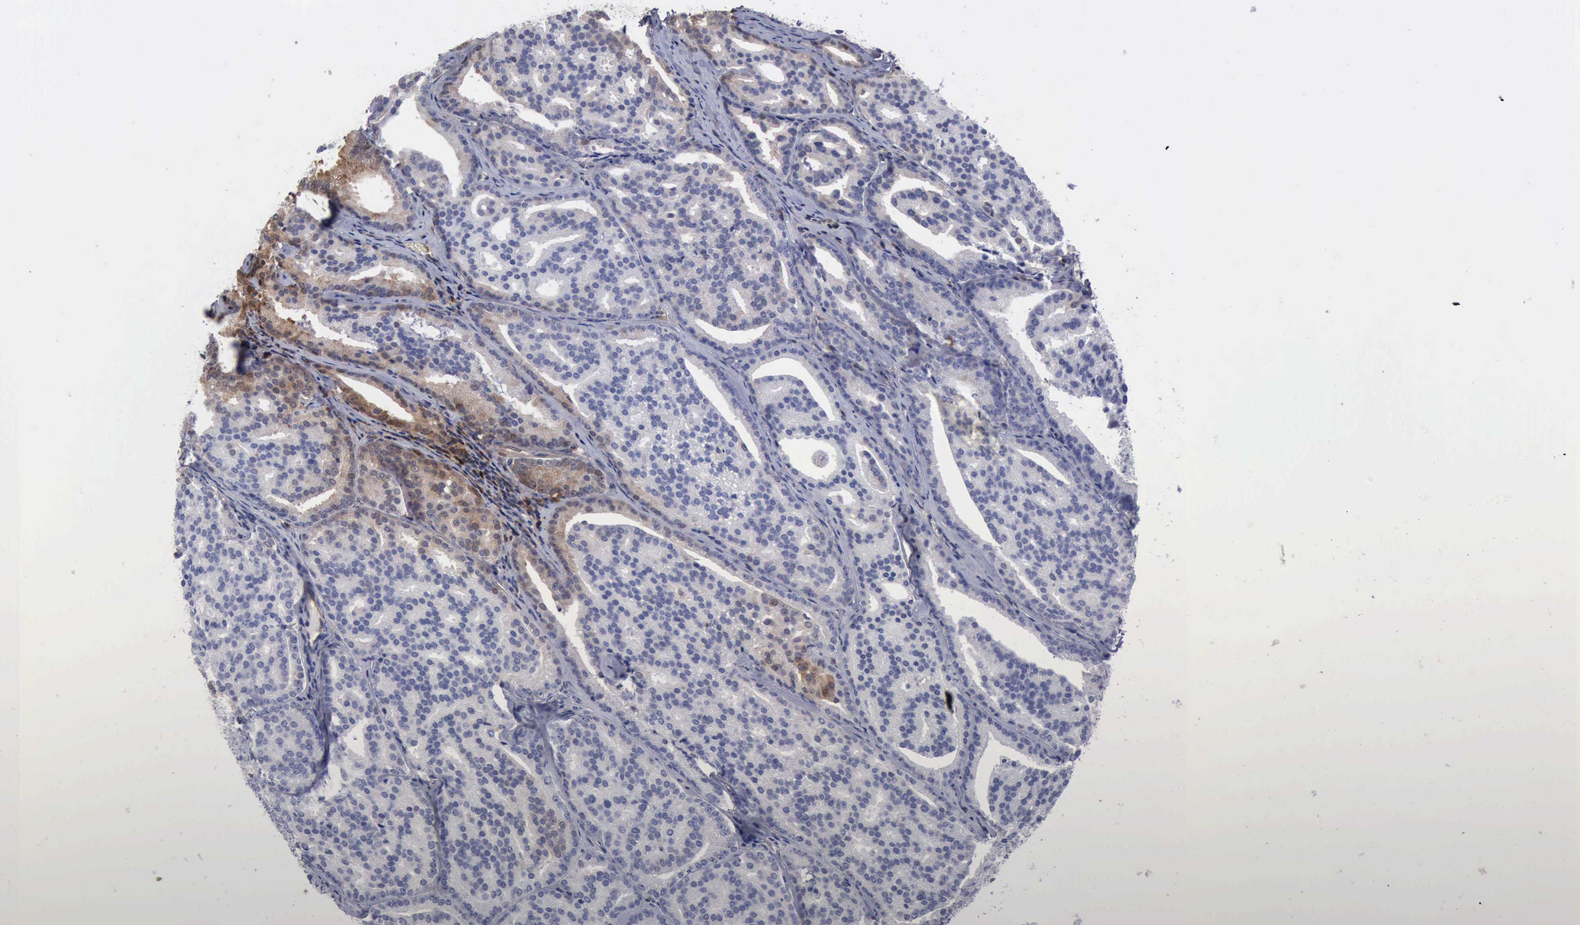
{"staining": {"intensity": "weak", "quantity": "25%-75%", "location": "cytoplasmic/membranous,nuclear"}, "tissue": "prostate cancer", "cell_type": "Tumor cells", "image_type": "cancer", "snomed": [{"axis": "morphology", "description": "Adenocarcinoma, High grade"}, {"axis": "topography", "description": "Prostate"}], "caption": "Prostate adenocarcinoma (high-grade) tissue shows weak cytoplasmic/membranous and nuclear staining in approximately 25%-75% of tumor cells, visualized by immunohistochemistry.", "gene": "STAT1", "patient": {"sex": "male", "age": 64}}